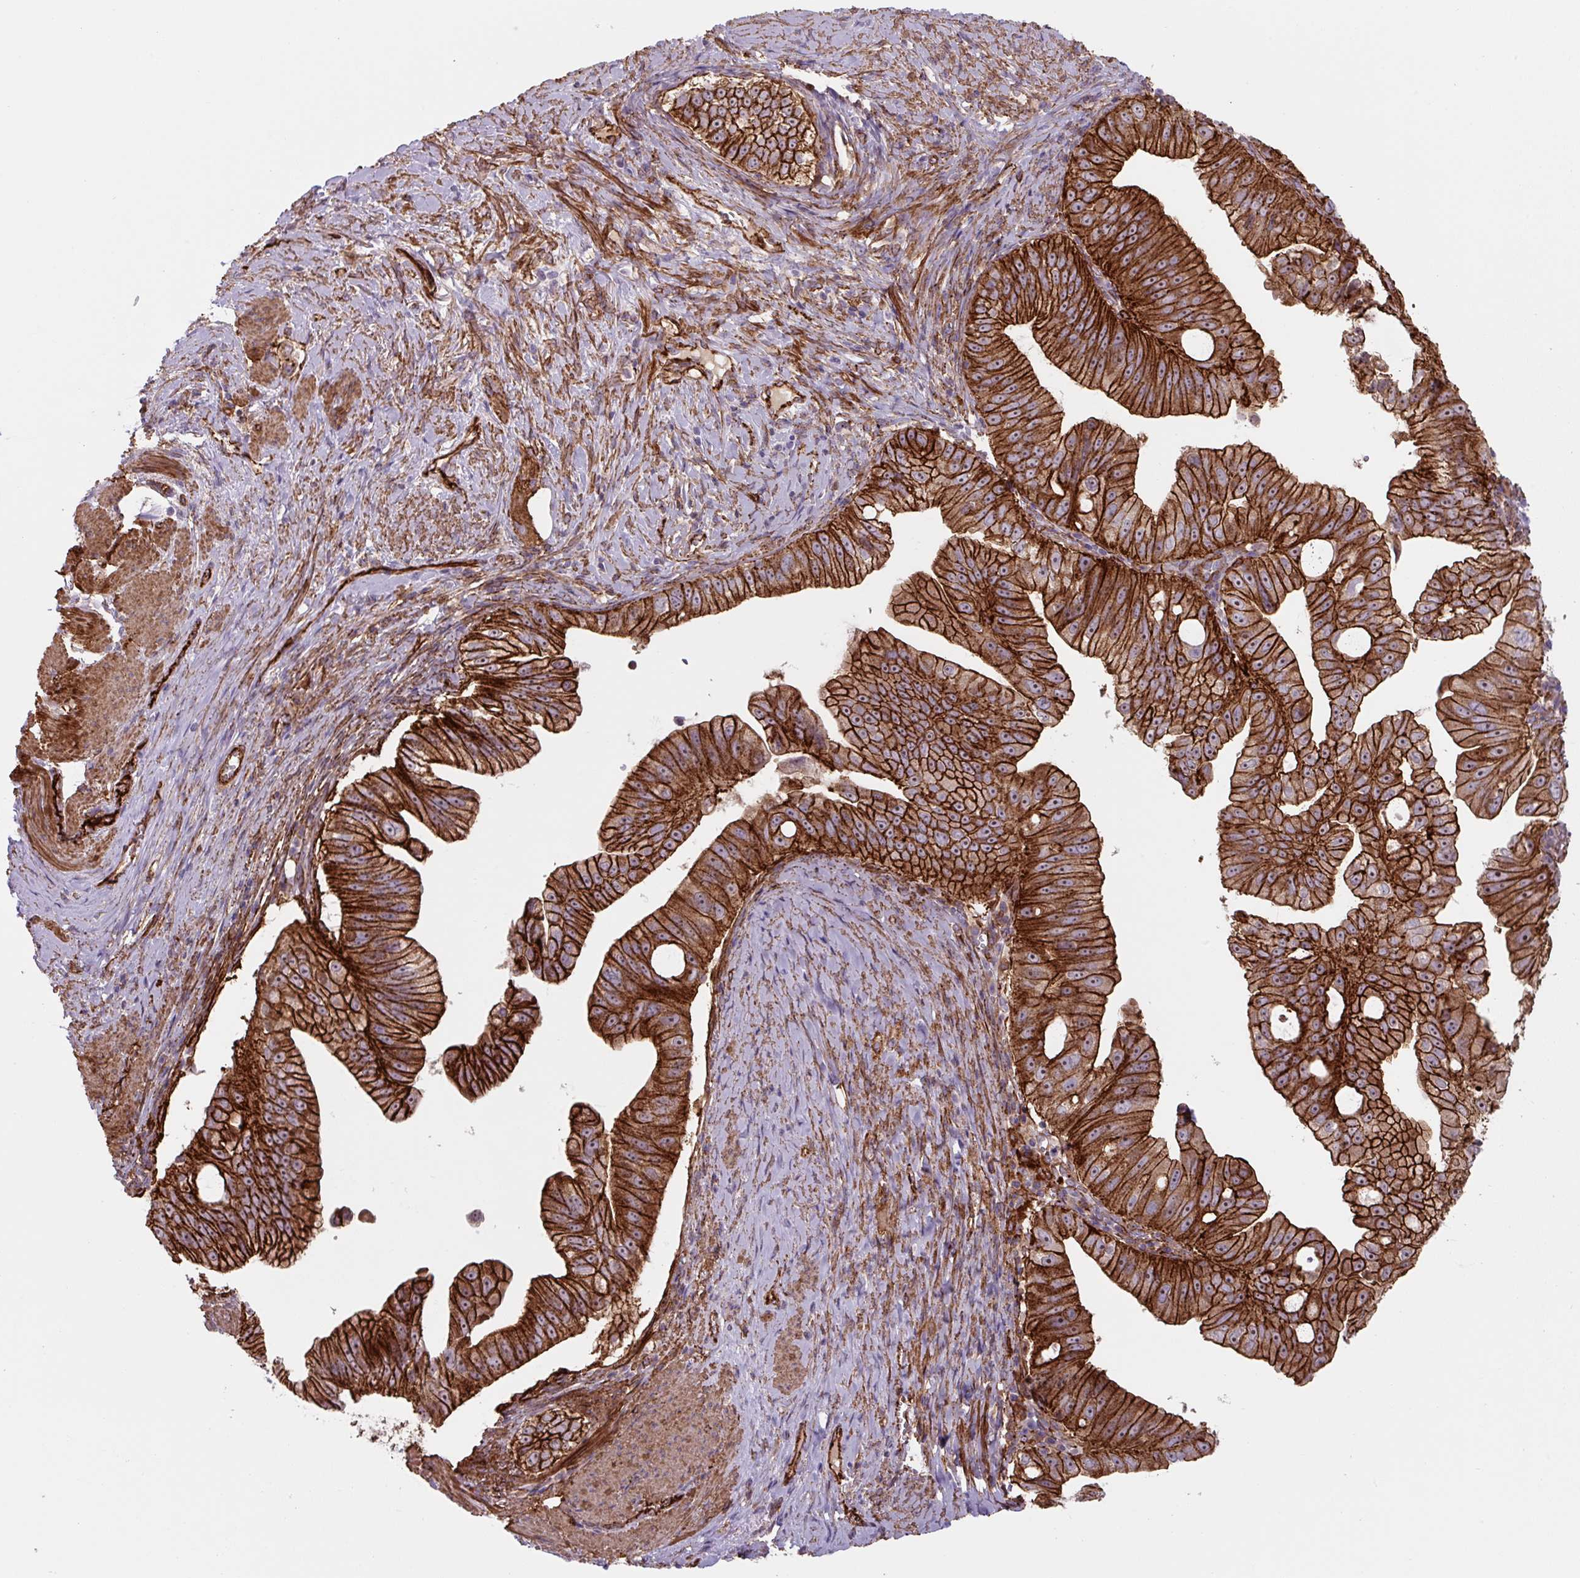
{"staining": {"intensity": "strong", "quantity": ">75%", "location": "cytoplasmic/membranous"}, "tissue": "pancreatic cancer", "cell_type": "Tumor cells", "image_type": "cancer", "snomed": [{"axis": "morphology", "description": "Adenocarcinoma, NOS"}, {"axis": "topography", "description": "Pancreas"}], "caption": "The immunohistochemical stain labels strong cytoplasmic/membranous positivity in tumor cells of pancreatic cancer (adenocarcinoma) tissue.", "gene": "DHFR2", "patient": {"sex": "male", "age": 70}}